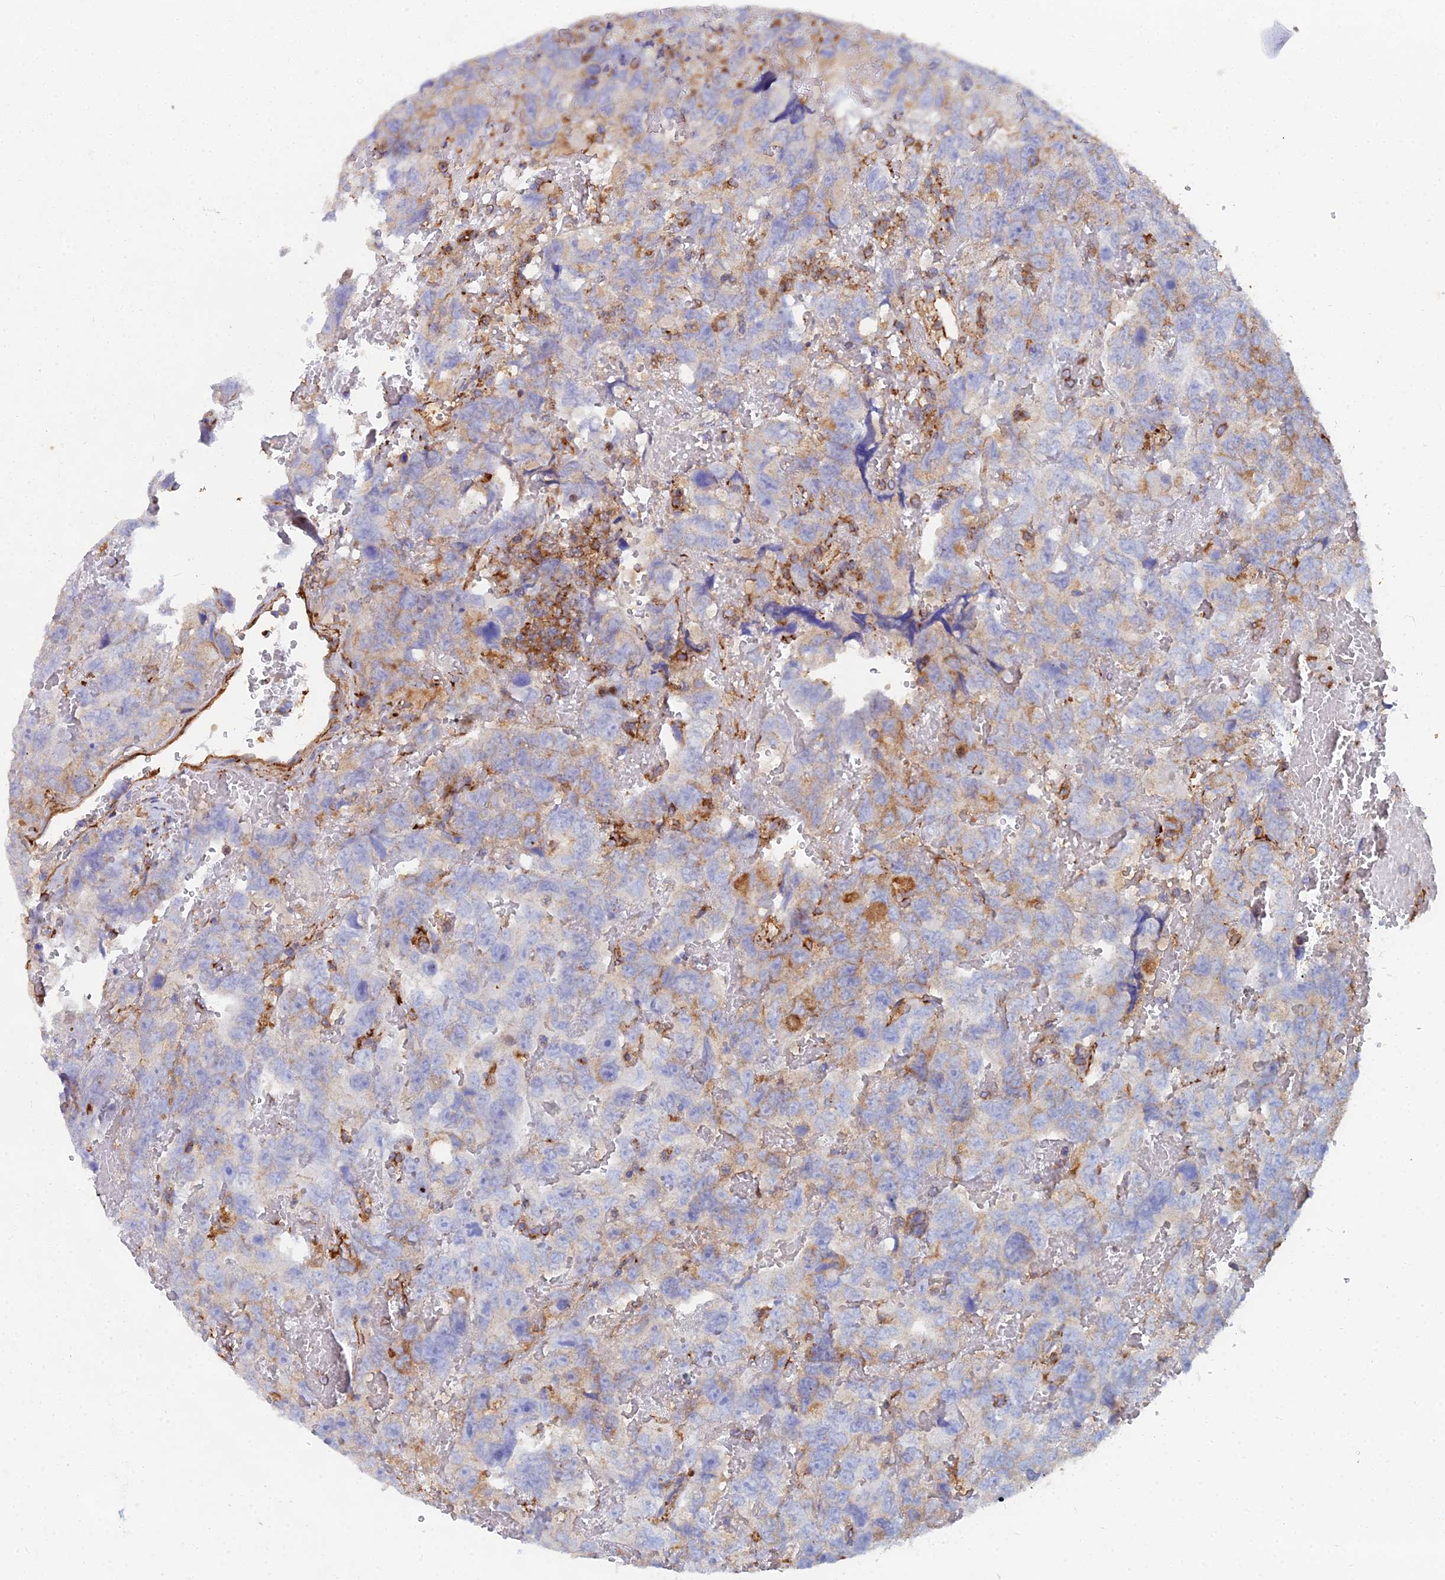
{"staining": {"intensity": "moderate", "quantity": "<25%", "location": "cytoplasmic/membranous"}, "tissue": "testis cancer", "cell_type": "Tumor cells", "image_type": "cancer", "snomed": [{"axis": "morphology", "description": "Carcinoma, Embryonal, NOS"}, {"axis": "topography", "description": "Testis"}], "caption": "Testis cancer stained for a protein exhibits moderate cytoplasmic/membranous positivity in tumor cells. Using DAB (brown) and hematoxylin (blue) stains, captured at high magnification using brightfield microscopy.", "gene": "GPR42", "patient": {"sex": "male", "age": 45}}